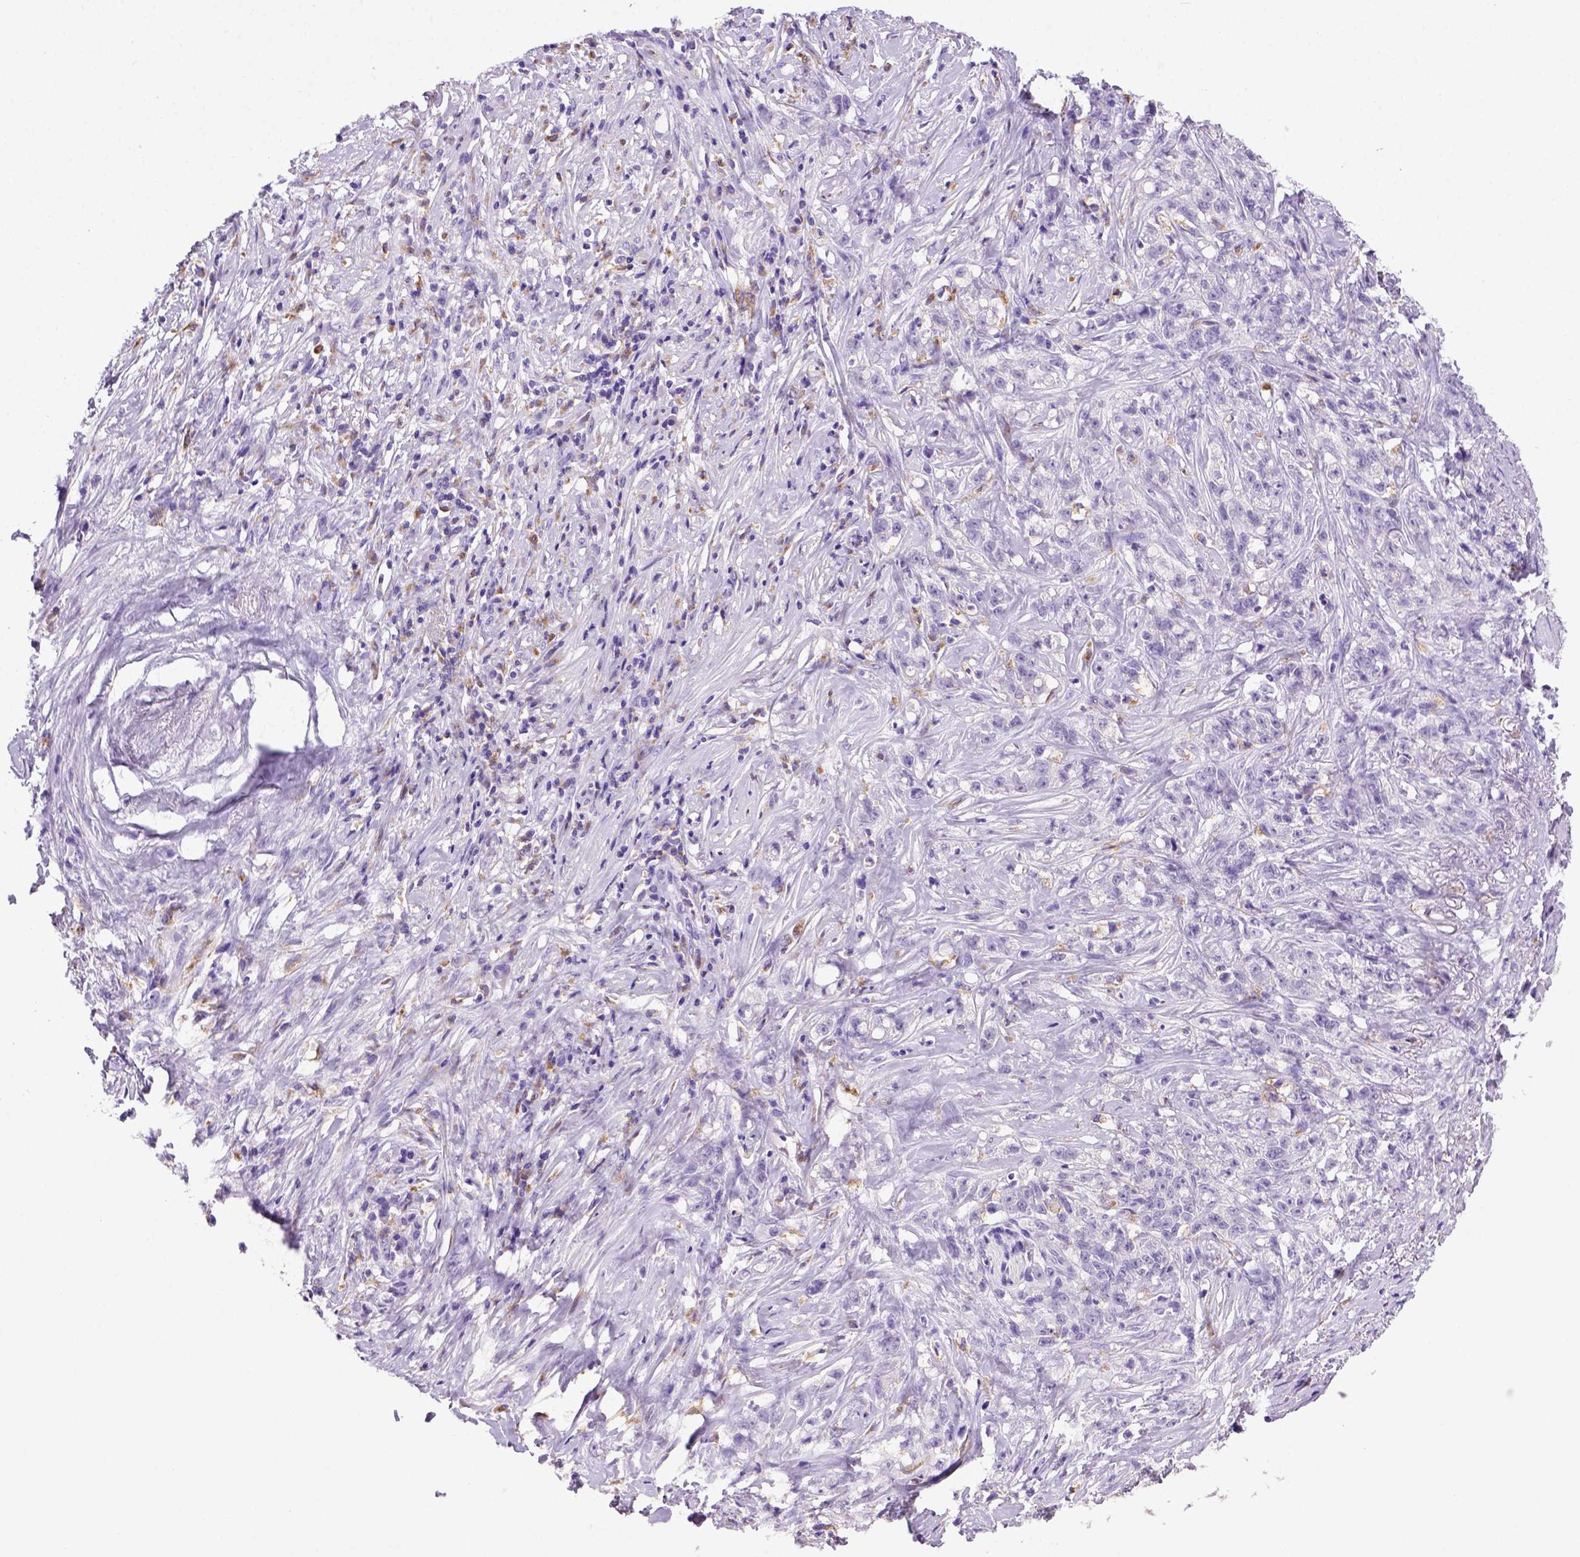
{"staining": {"intensity": "negative", "quantity": "none", "location": "none"}, "tissue": "stomach cancer", "cell_type": "Tumor cells", "image_type": "cancer", "snomed": [{"axis": "morphology", "description": "Adenocarcinoma, NOS"}, {"axis": "topography", "description": "Stomach, lower"}], "caption": "Stomach adenocarcinoma stained for a protein using immunohistochemistry reveals no staining tumor cells.", "gene": "CD68", "patient": {"sex": "male", "age": 88}}